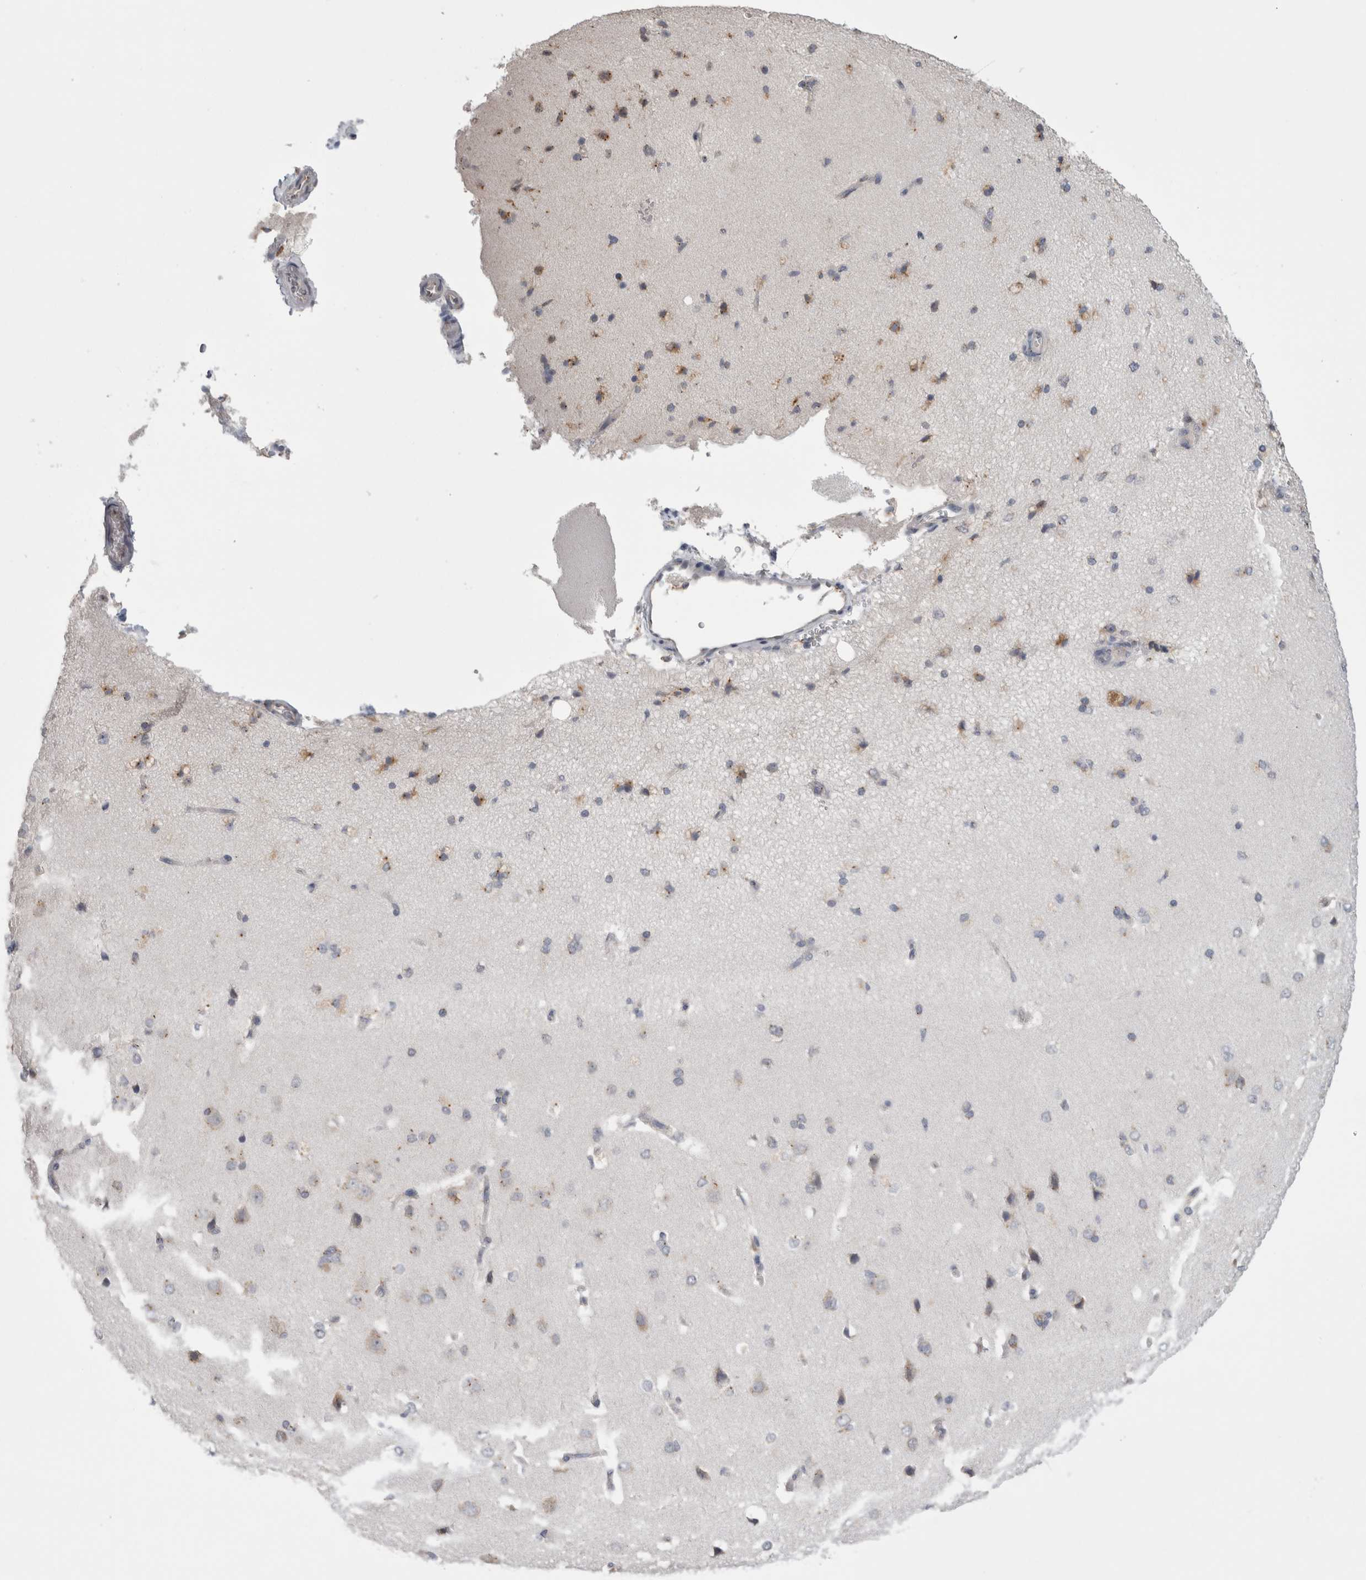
{"staining": {"intensity": "negative", "quantity": "none", "location": "none"}, "tissue": "cerebral cortex", "cell_type": "Endothelial cells", "image_type": "normal", "snomed": [{"axis": "morphology", "description": "Normal tissue, NOS"}, {"axis": "topography", "description": "Cerebral cortex"}], "caption": "This is an immunohistochemistry (IHC) photomicrograph of unremarkable human cerebral cortex. There is no positivity in endothelial cells.", "gene": "ZNF341", "patient": {"sex": "male", "age": 62}}